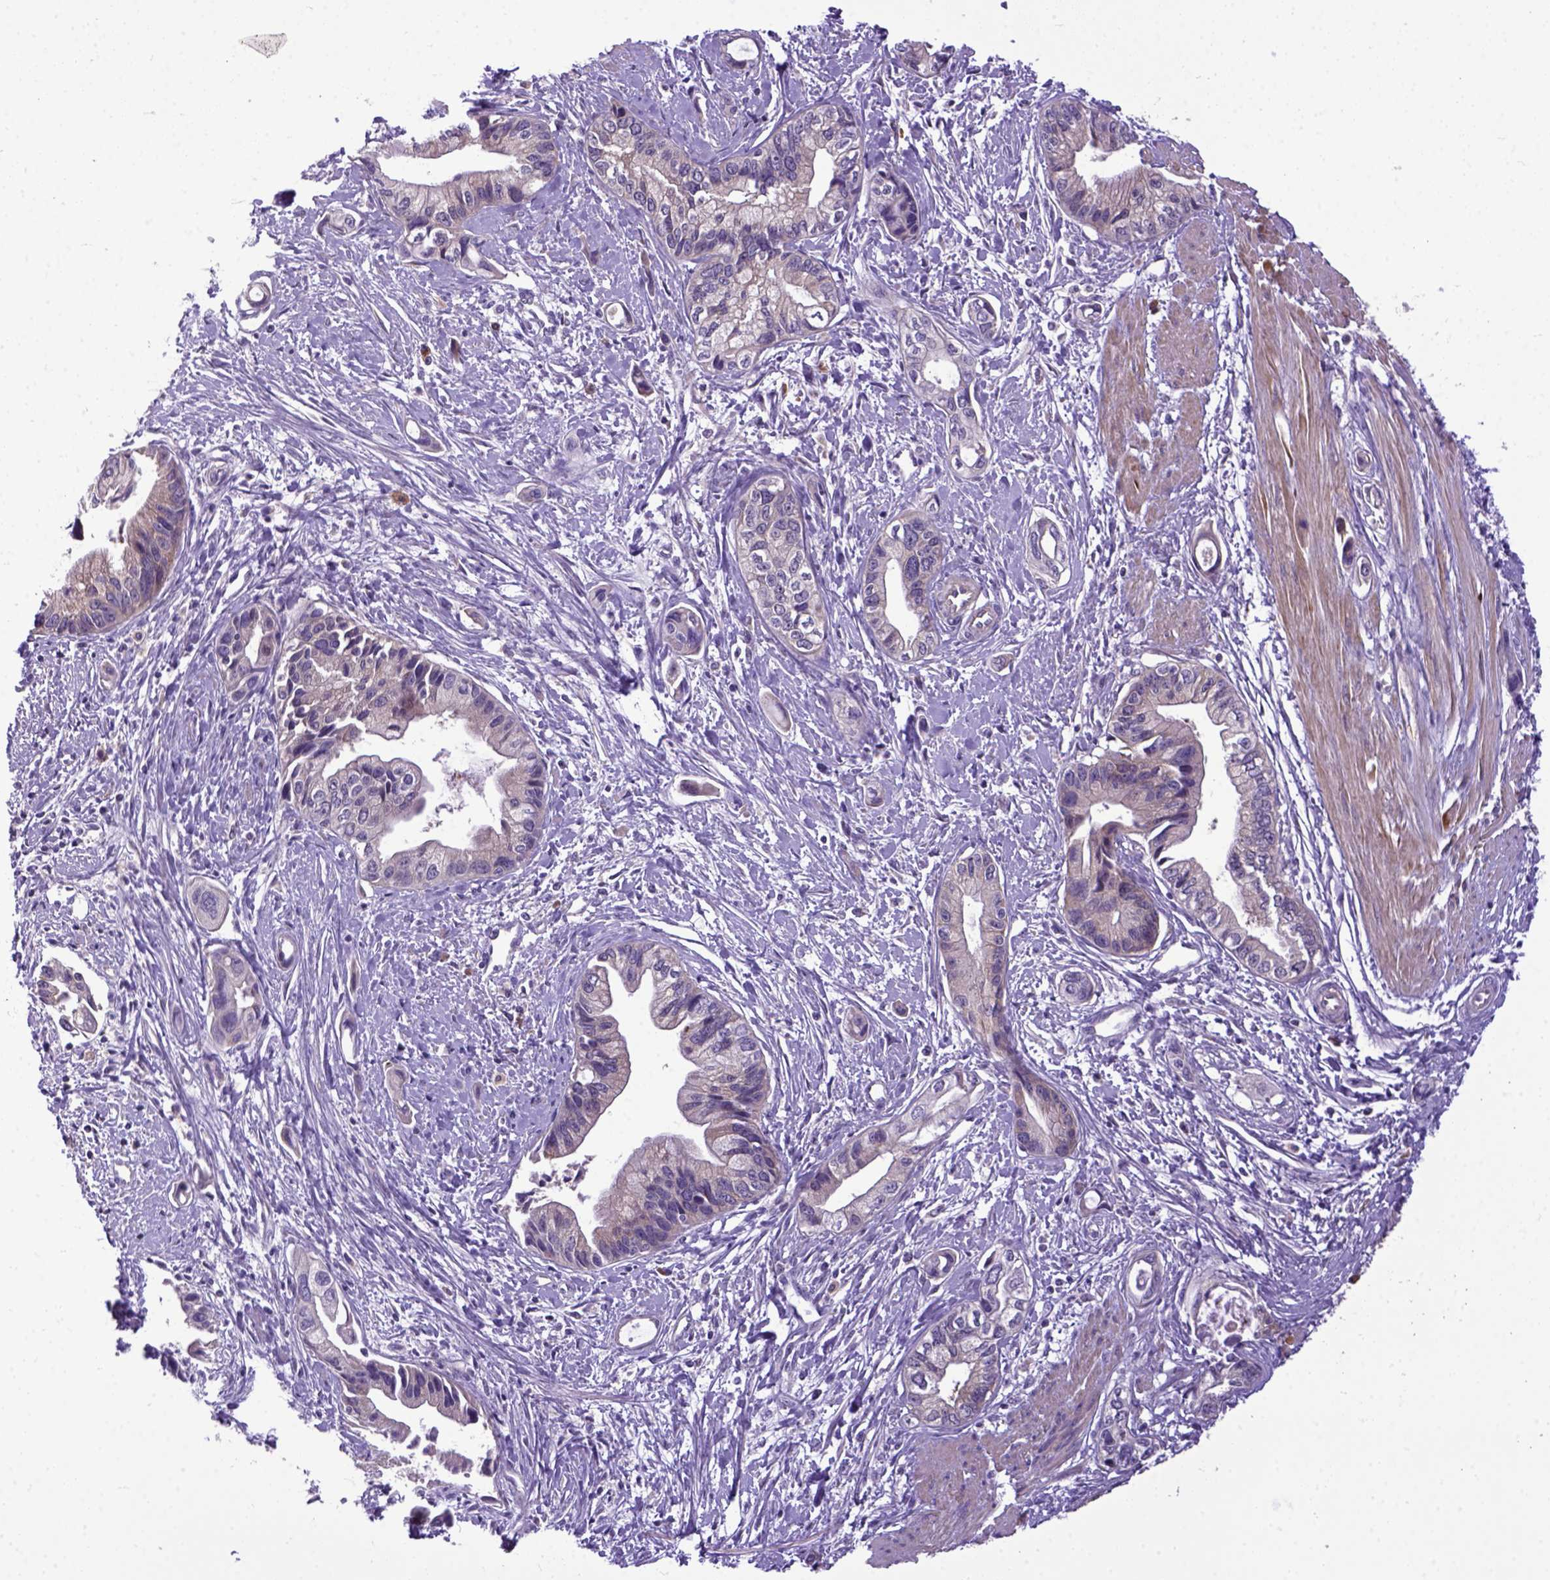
{"staining": {"intensity": "negative", "quantity": "none", "location": "none"}, "tissue": "pancreatic cancer", "cell_type": "Tumor cells", "image_type": "cancer", "snomed": [{"axis": "morphology", "description": "Adenocarcinoma, NOS"}, {"axis": "topography", "description": "Pancreas"}], "caption": "Adenocarcinoma (pancreatic) was stained to show a protein in brown. There is no significant staining in tumor cells. (DAB immunohistochemistry, high magnification).", "gene": "CPNE1", "patient": {"sex": "female", "age": 61}}